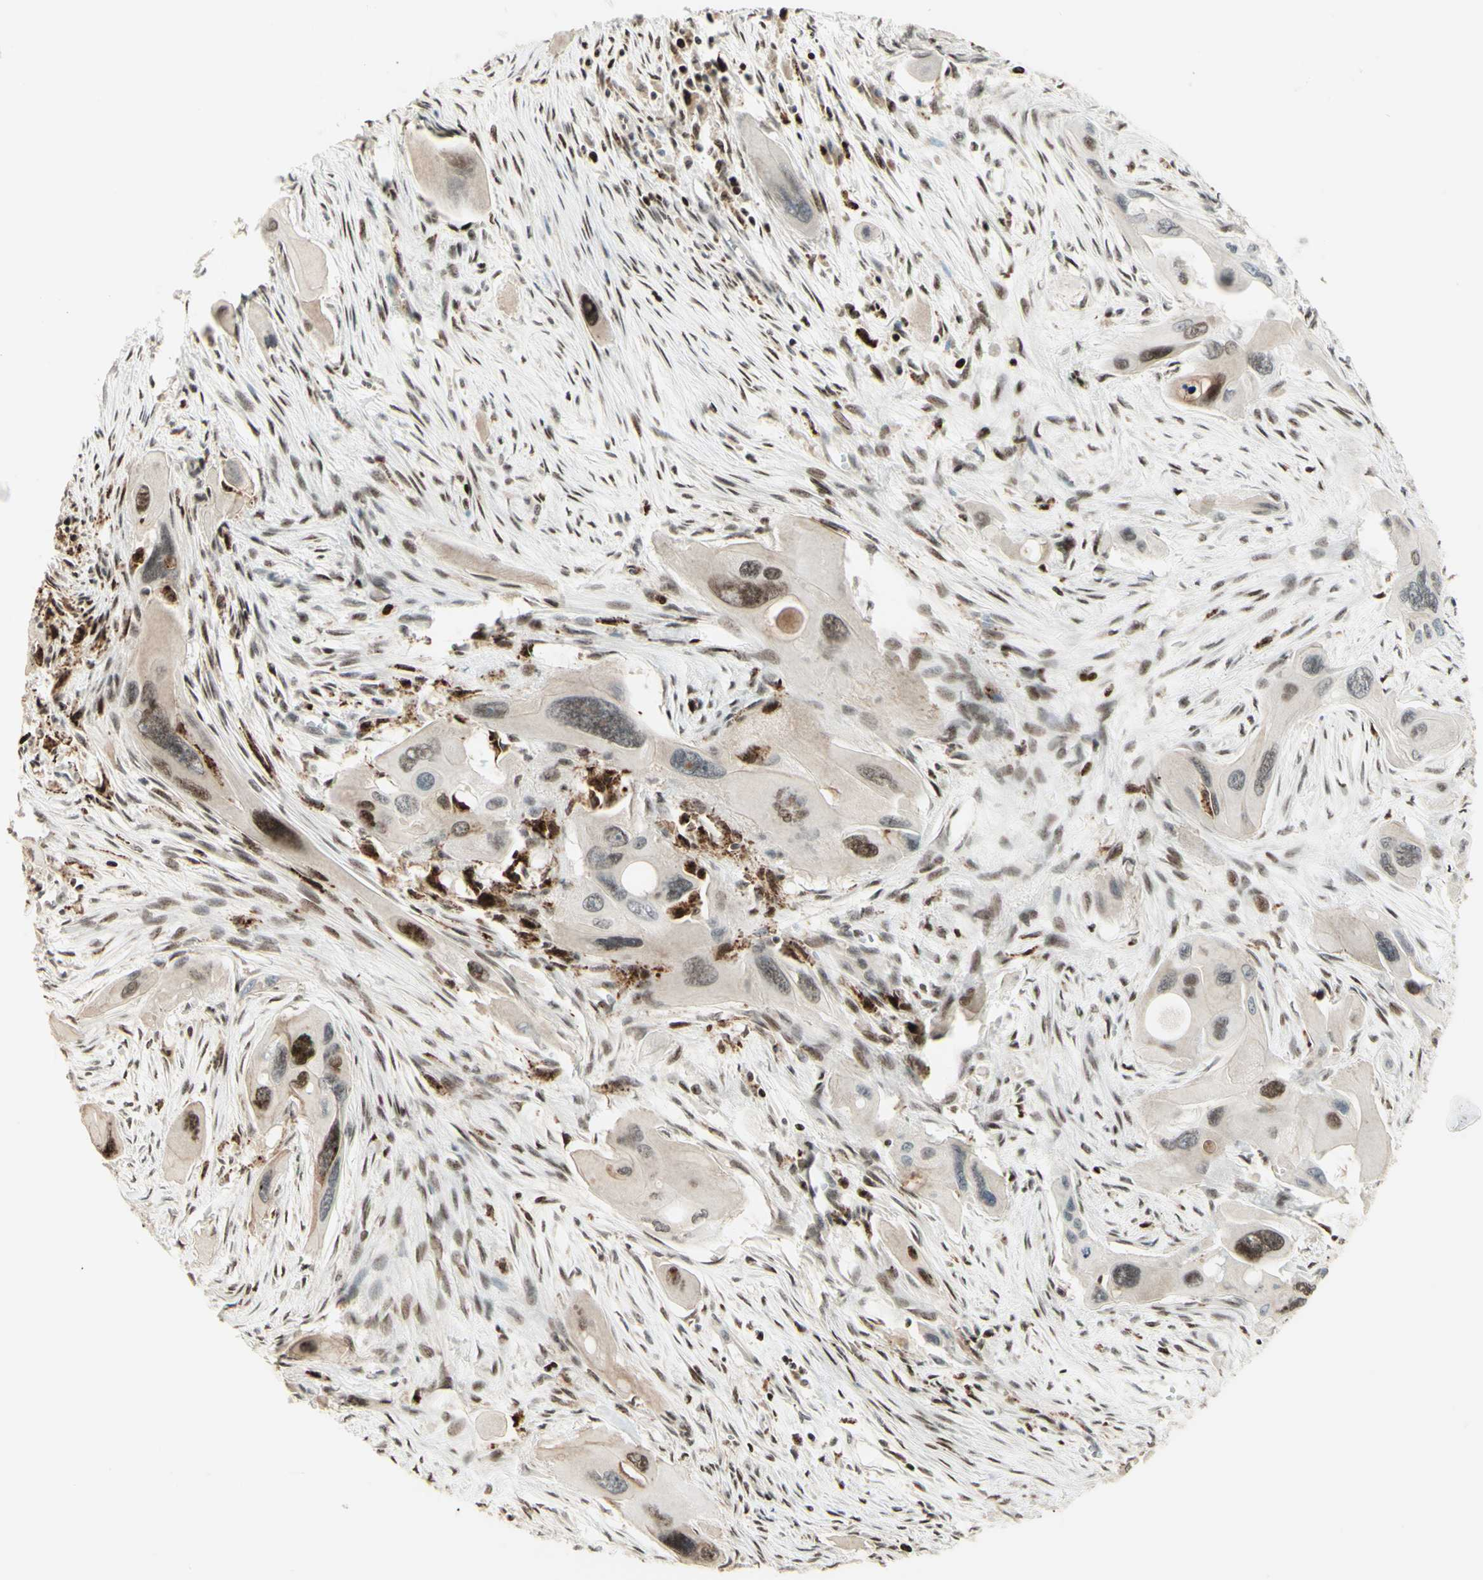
{"staining": {"intensity": "weak", "quantity": "25%-75%", "location": "cytoplasmic/membranous,nuclear"}, "tissue": "pancreatic cancer", "cell_type": "Tumor cells", "image_type": "cancer", "snomed": [{"axis": "morphology", "description": "Adenocarcinoma, NOS"}, {"axis": "topography", "description": "Pancreas"}], "caption": "This is an image of immunohistochemistry staining of pancreatic adenocarcinoma, which shows weak staining in the cytoplasmic/membranous and nuclear of tumor cells.", "gene": "CDKL5", "patient": {"sex": "male", "age": 73}}